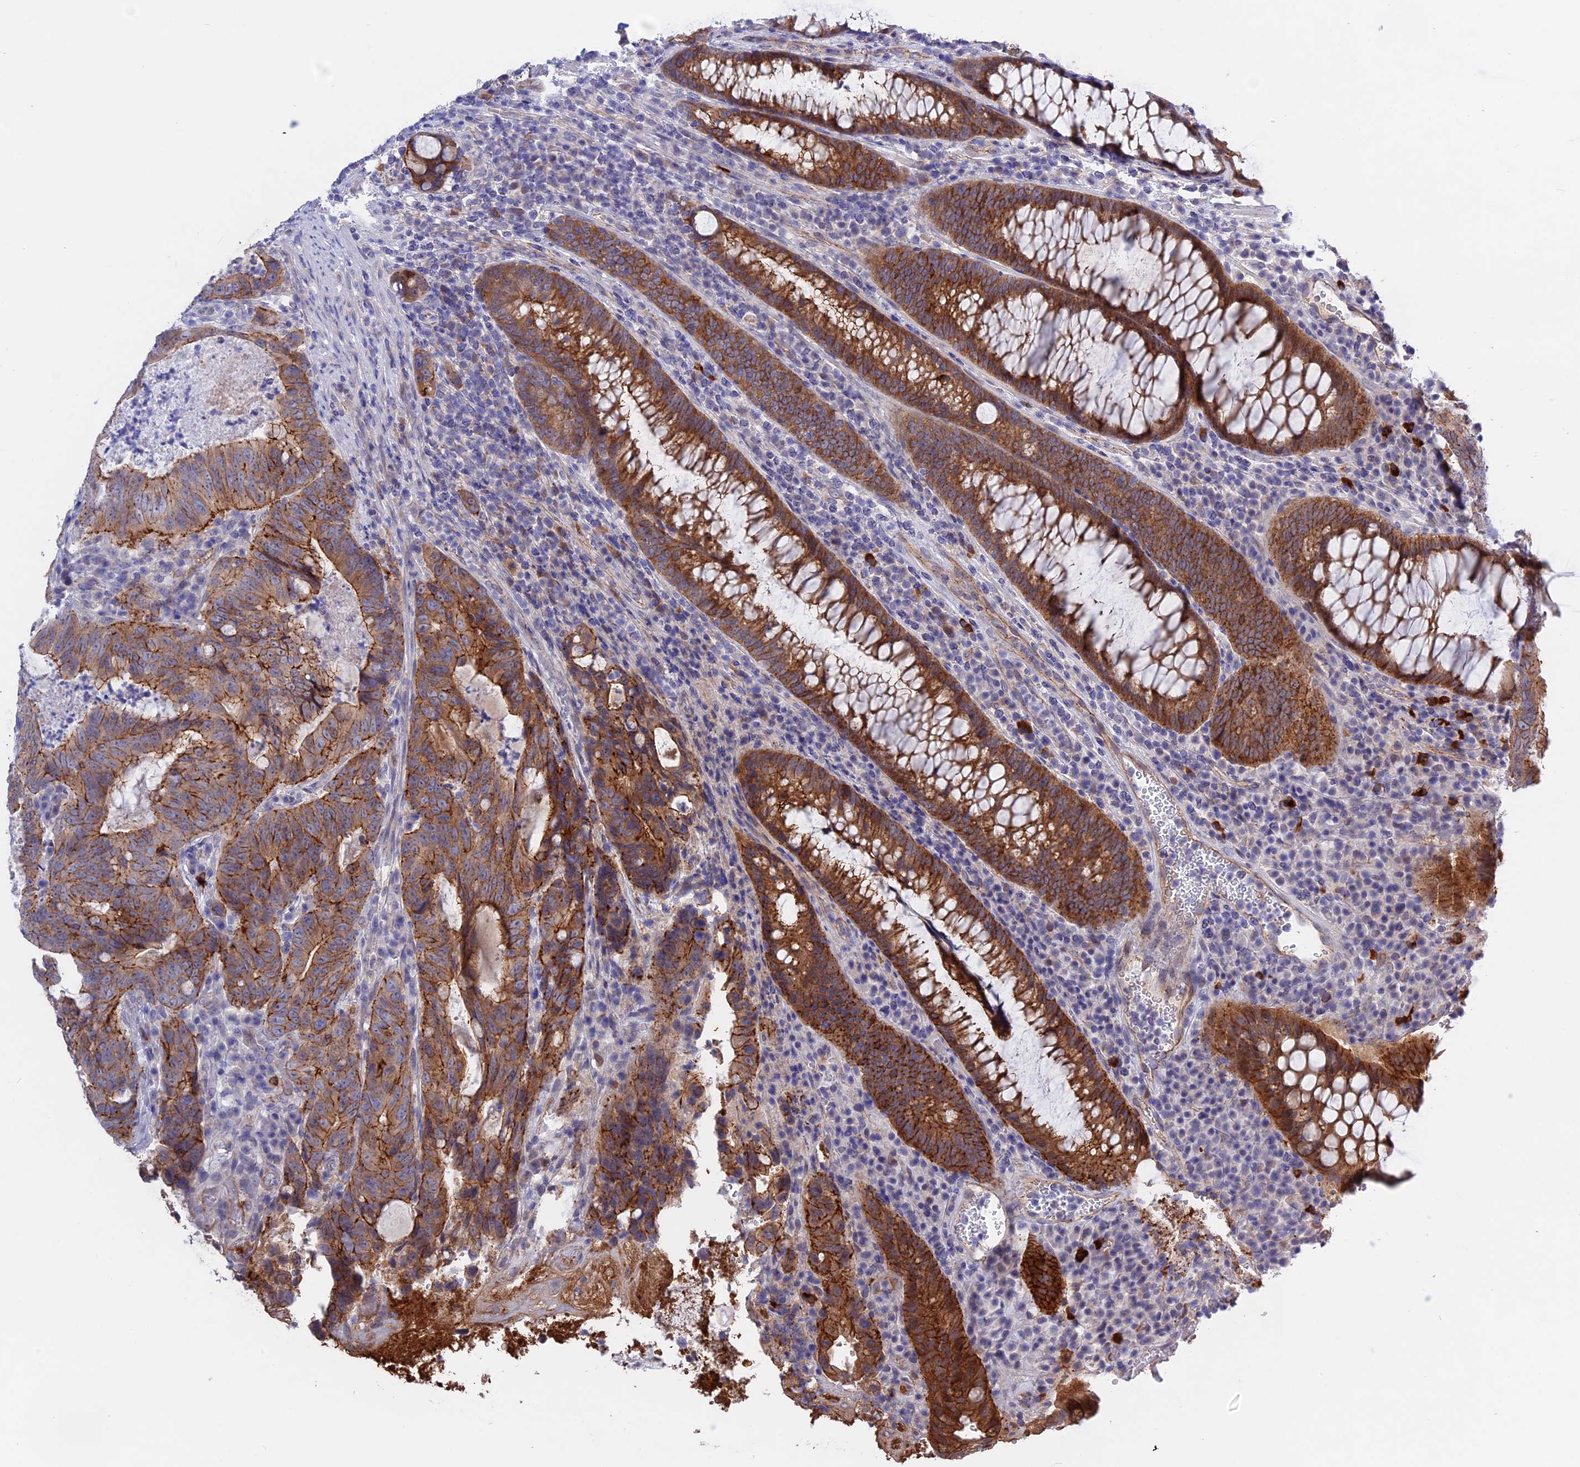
{"staining": {"intensity": "moderate", "quantity": ">75%", "location": "cytoplasmic/membranous"}, "tissue": "colorectal cancer", "cell_type": "Tumor cells", "image_type": "cancer", "snomed": [{"axis": "morphology", "description": "Adenocarcinoma, NOS"}, {"axis": "topography", "description": "Colon"}], "caption": "Colorectal cancer stained for a protein demonstrates moderate cytoplasmic/membranous positivity in tumor cells. (Brightfield microscopy of DAB IHC at high magnification).", "gene": "GK5", "patient": {"sex": "female", "age": 82}}